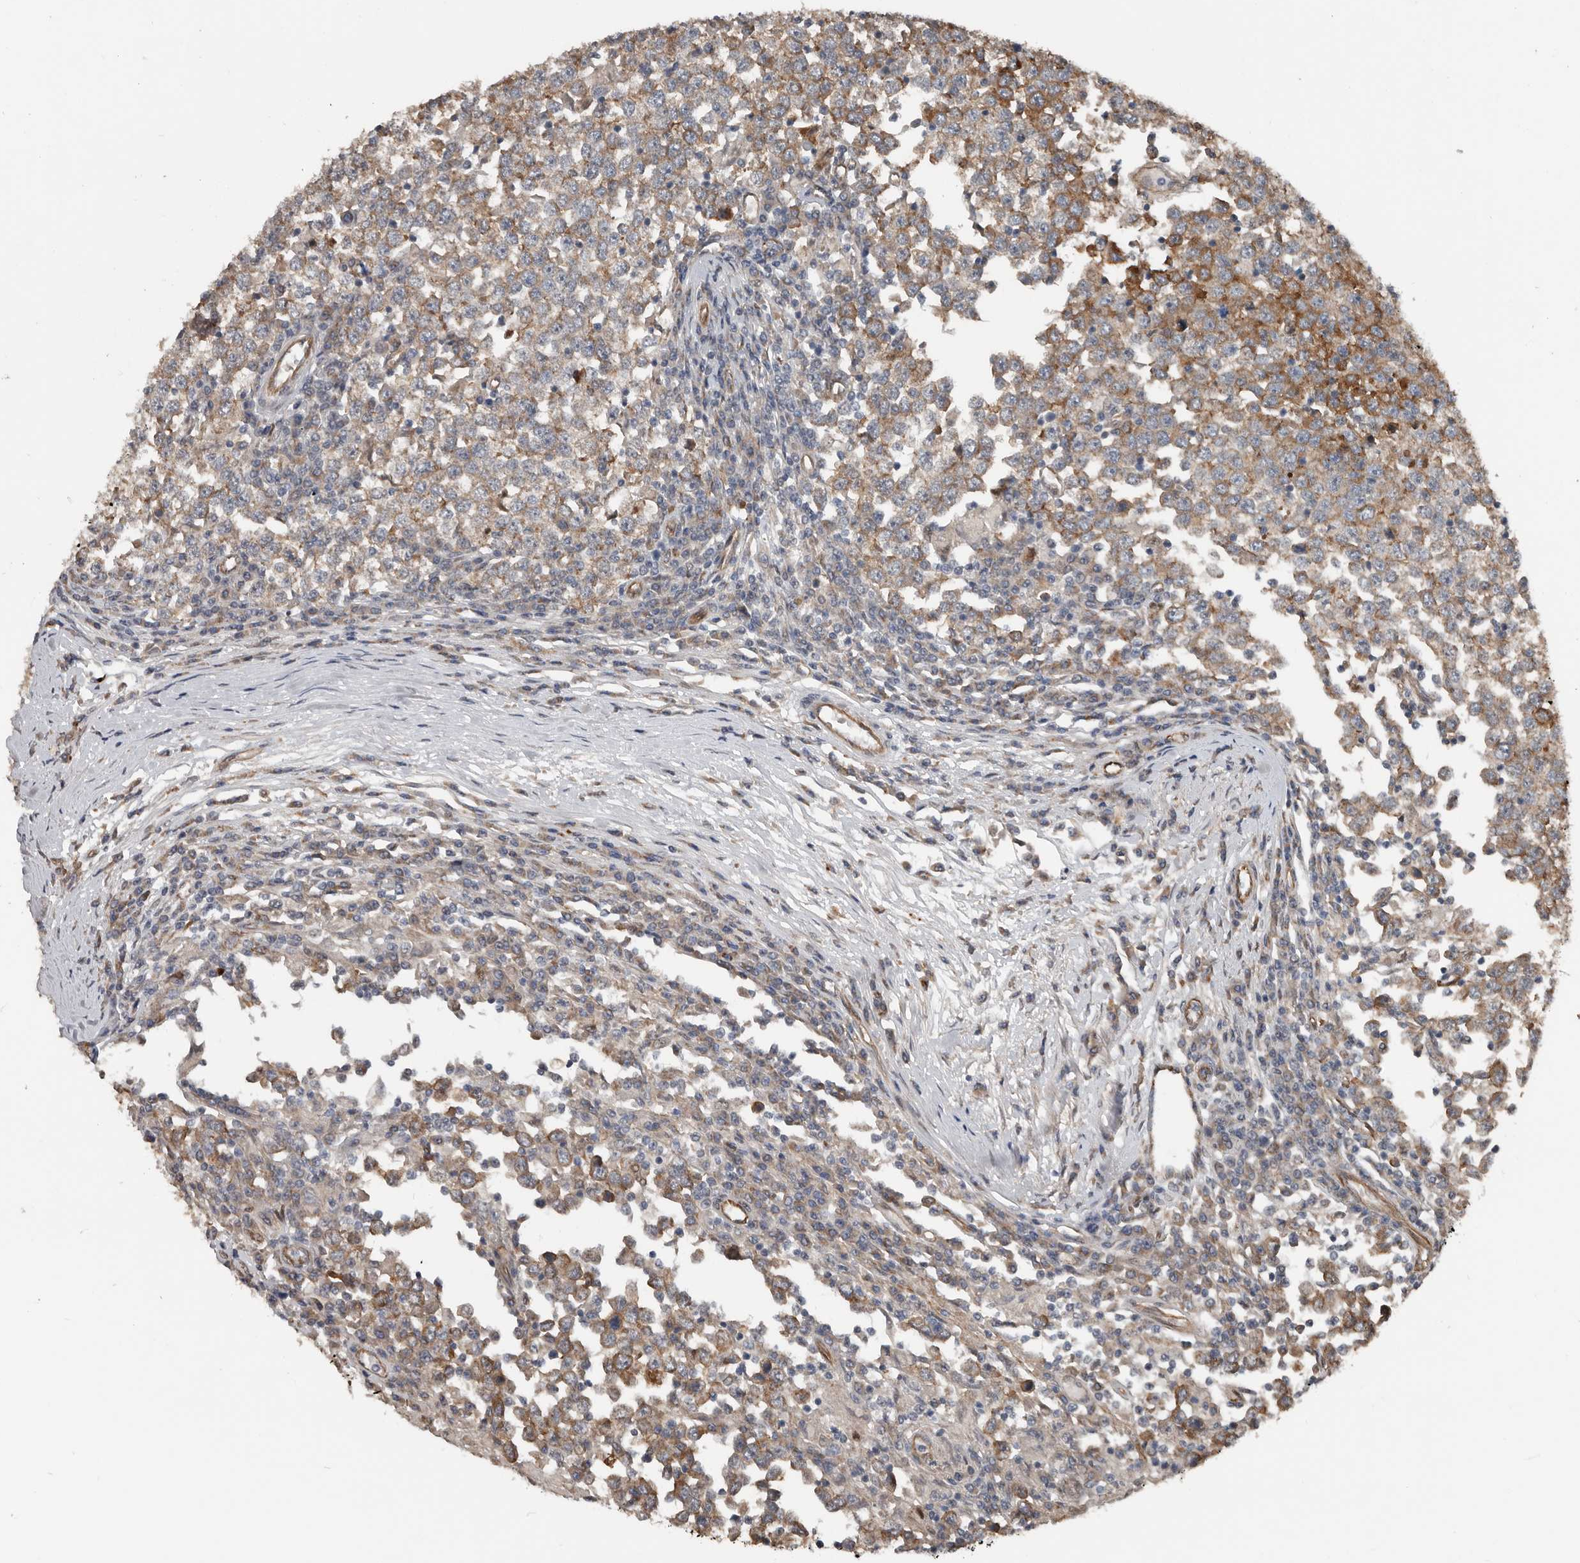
{"staining": {"intensity": "moderate", "quantity": "25%-75%", "location": "cytoplasmic/membranous"}, "tissue": "testis cancer", "cell_type": "Tumor cells", "image_type": "cancer", "snomed": [{"axis": "morphology", "description": "Seminoma, NOS"}, {"axis": "topography", "description": "Testis"}], "caption": "An image of testis seminoma stained for a protein exhibits moderate cytoplasmic/membranous brown staining in tumor cells. The staining was performed using DAB to visualize the protein expression in brown, while the nuclei were stained in blue with hematoxylin (Magnification: 20x).", "gene": "YOD1", "patient": {"sex": "male", "age": 65}}